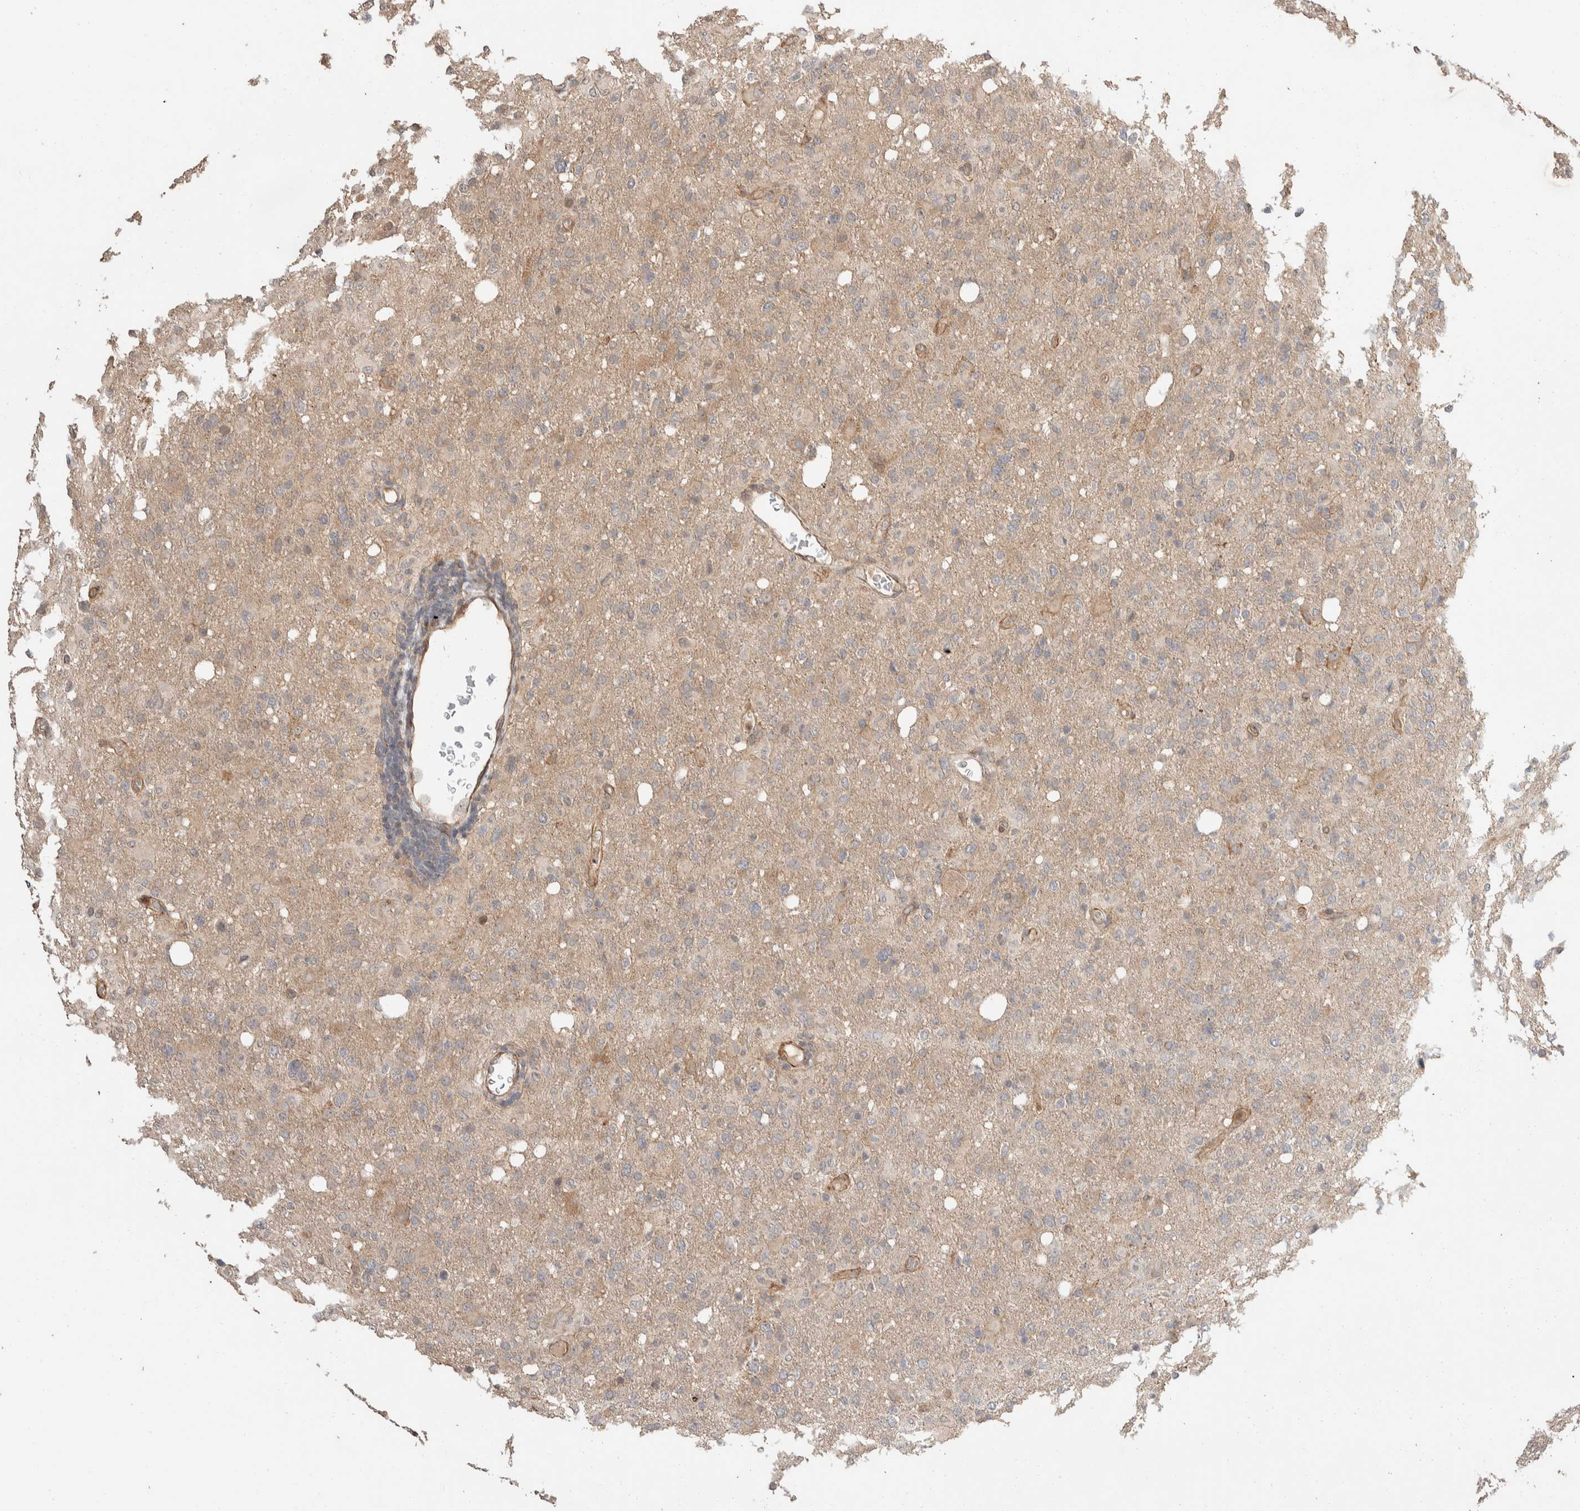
{"staining": {"intensity": "weak", "quantity": ">75%", "location": "cytoplasmic/membranous"}, "tissue": "glioma", "cell_type": "Tumor cells", "image_type": "cancer", "snomed": [{"axis": "morphology", "description": "Glioma, malignant, High grade"}, {"axis": "topography", "description": "Brain"}], "caption": "Protein staining shows weak cytoplasmic/membranous expression in about >75% of tumor cells in malignant glioma (high-grade).", "gene": "ERC1", "patient": {"sex": "female", "age": 57}}